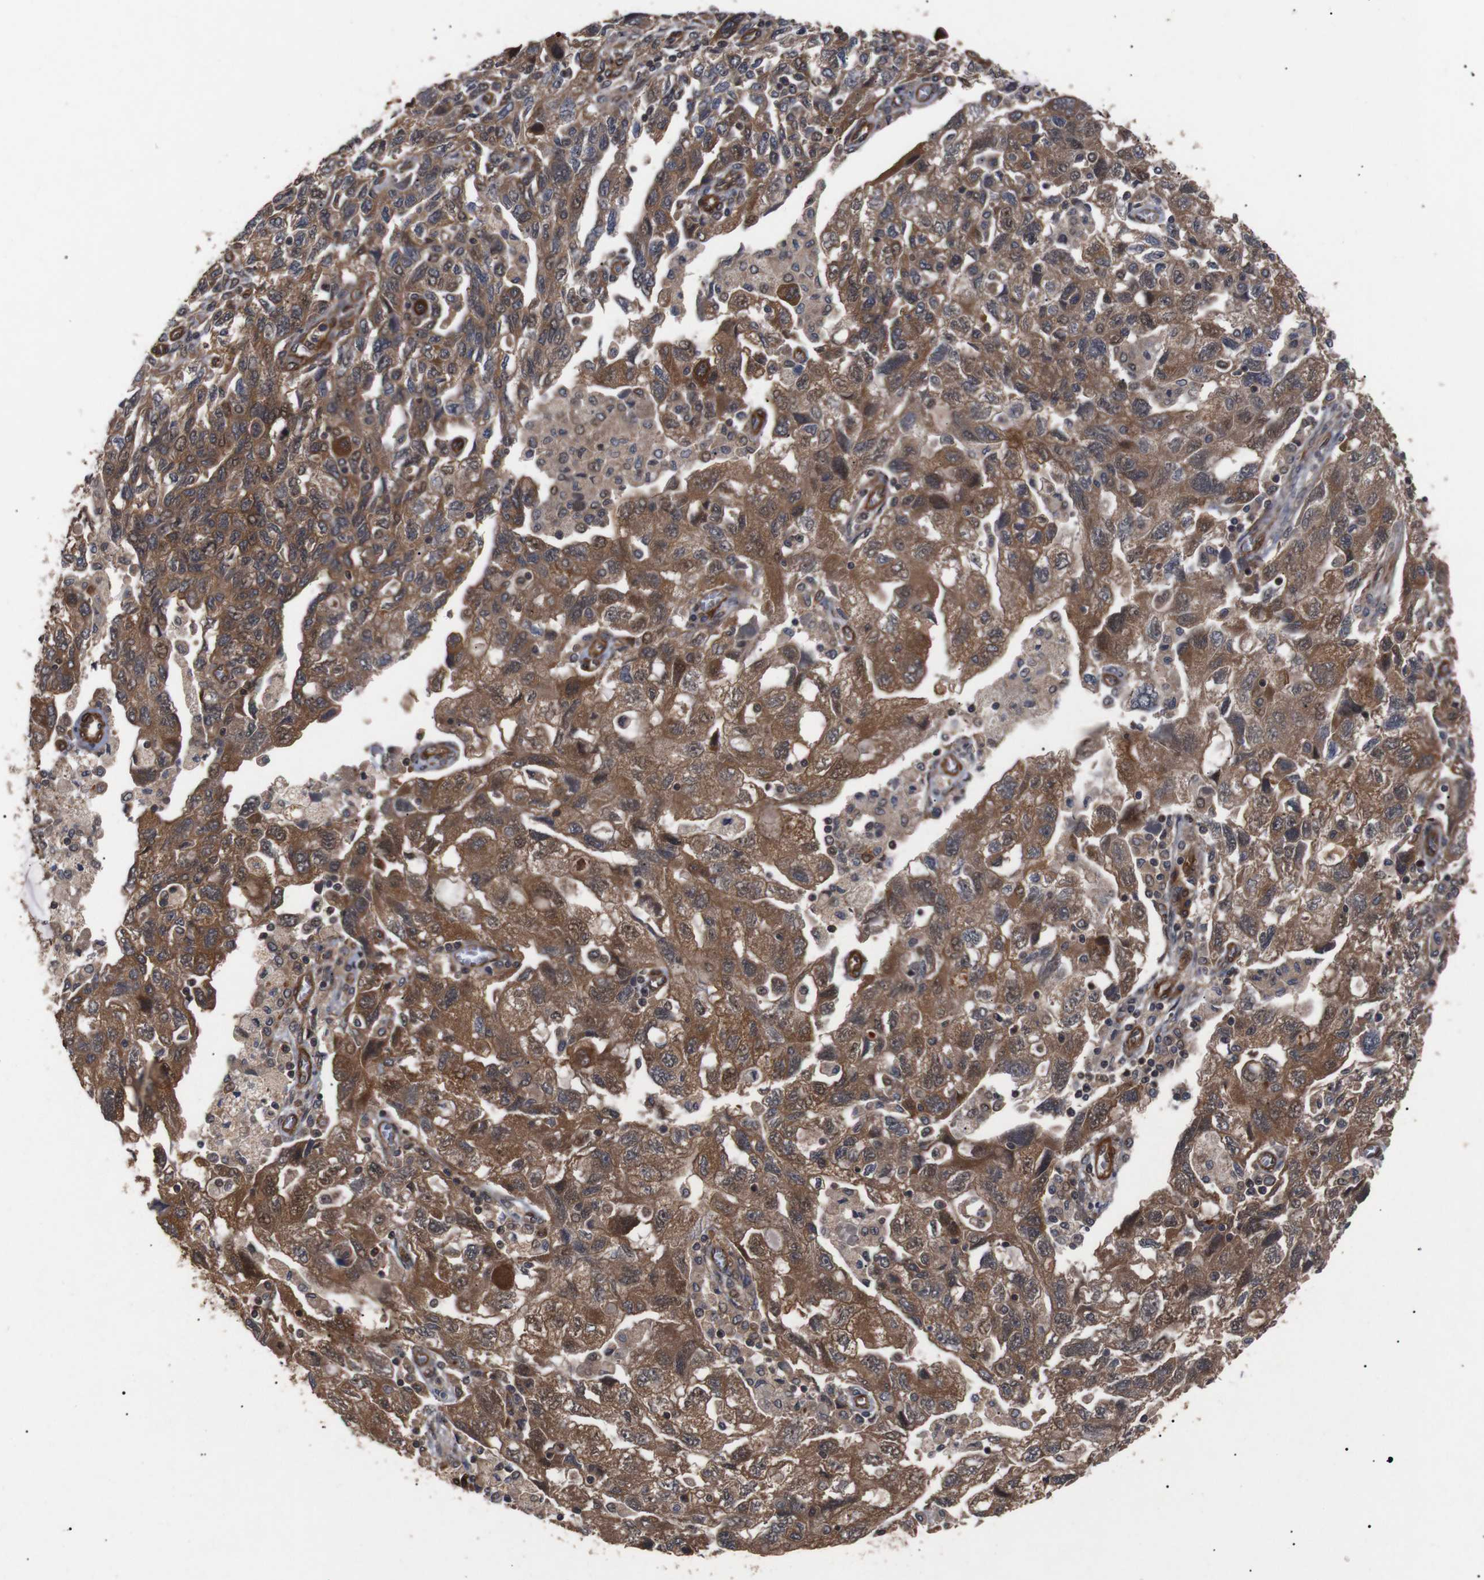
{"staining": {"intensity": "moderate", "quantity": ">75%", "location": "cytoplasmic/membranous"}, "tissue": "ovarian cancer", "cell_type": "Tumor cells", "image_type": "cancer", "snomed": [{"axis": "morphology", "description": "Carcinoma, NOS"}, {"axis": "morphology", "description": "Cystadenocarcinoma, serous, NOS"}, {"axis": "topography", "description": "Ovary"}], "caption": "Brown immunohistochemical staining in ovarian carcinoma reveals moderate cytoplasmic/membranous expression in approximately >75% of tumor cells. The protein is stained brown, and the nuclei are stained in blue (DAB IHC with brightfield microscopy, high magnification).", "gene": "PAWR", "patient": {"sex": "female", "age": 69}}